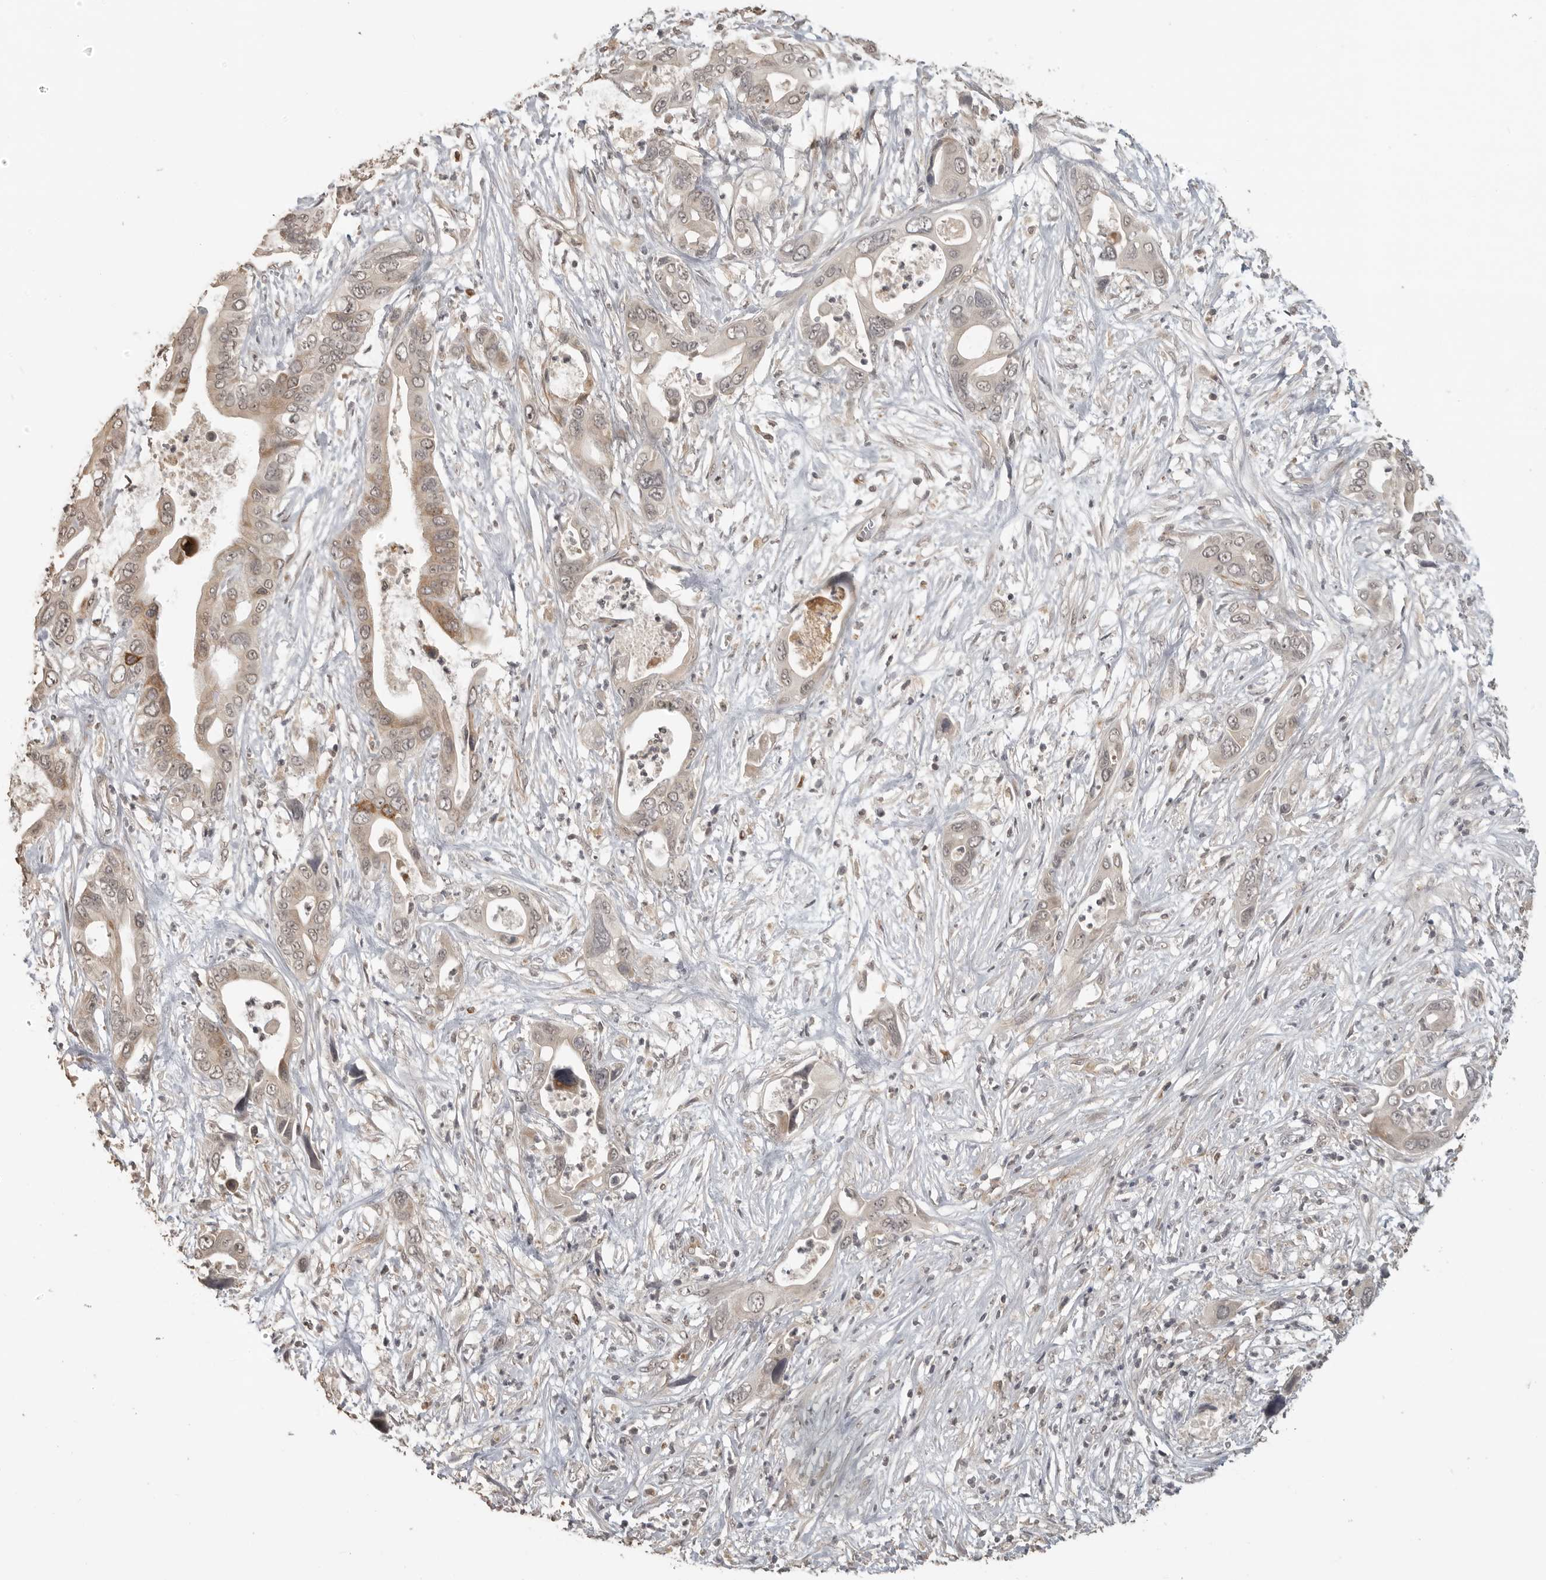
{"staining": {"intensity": "moderate", "quantity": "25%-75%", "location": "cytoplasmic/membranous,nuclear"}, "tissue": "pancreatic cancer", "cell_type": "Tumor cells", "image_type": "cancer", "snomed": [{"axis": "morphology", "description": "Adenocarcinoma, NOS"}, {"axis": "topography", "description": "Pancreas"}], "caption": "The immunohistochemical stain shows moderate cytoplasmic/membranous and nuclear expression in tumor cells of pancreatic adenocarcinoma tissue.", "gene": "SMG8", "patient": {"sex": "male", "age": 66}}